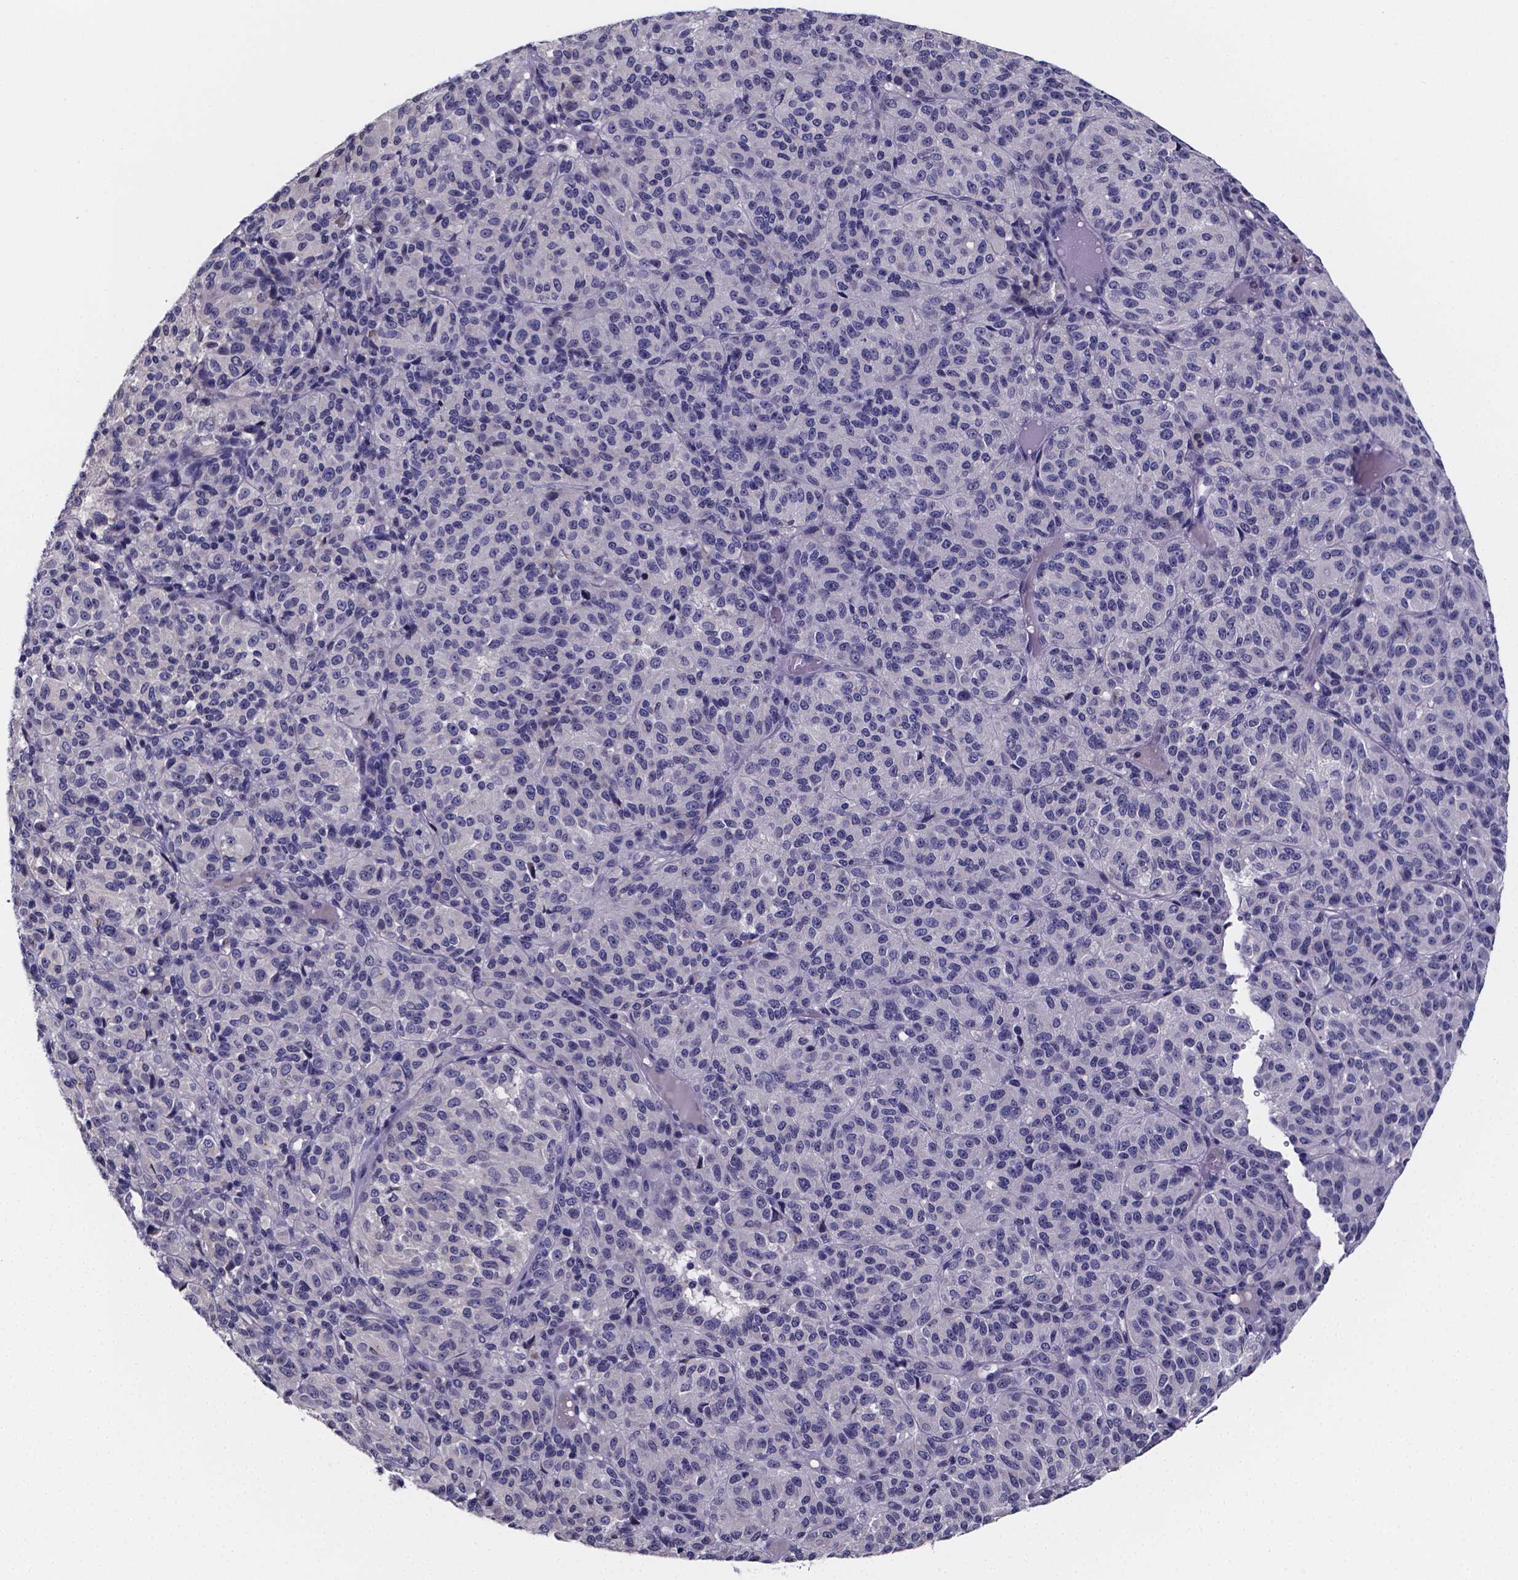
{"staining": {"intensity": "negative", "quantity": "none", "location": "none"}, "tissue": "melanoma", "cell_type": "Tumor cells", "image_type": "cancer", "snomed": [{"axis": "morphology", "description": "Malignant melanoma, Metastatic site"}, {"axis": "topography", "description": "Brain"}], "caption": "IHC photomicrograph of human malignant melanoma (metastatic site) stained for a protein (brown), which displays no staining in tumor cells. The staining was performed using DAB to visualize the protein expression in brown, while the nuclei were stained in blue with hematoxylin (Magnification: 20x).", "gene": "IZUMO1", "patient": {"sex": "female", "age": 56}}